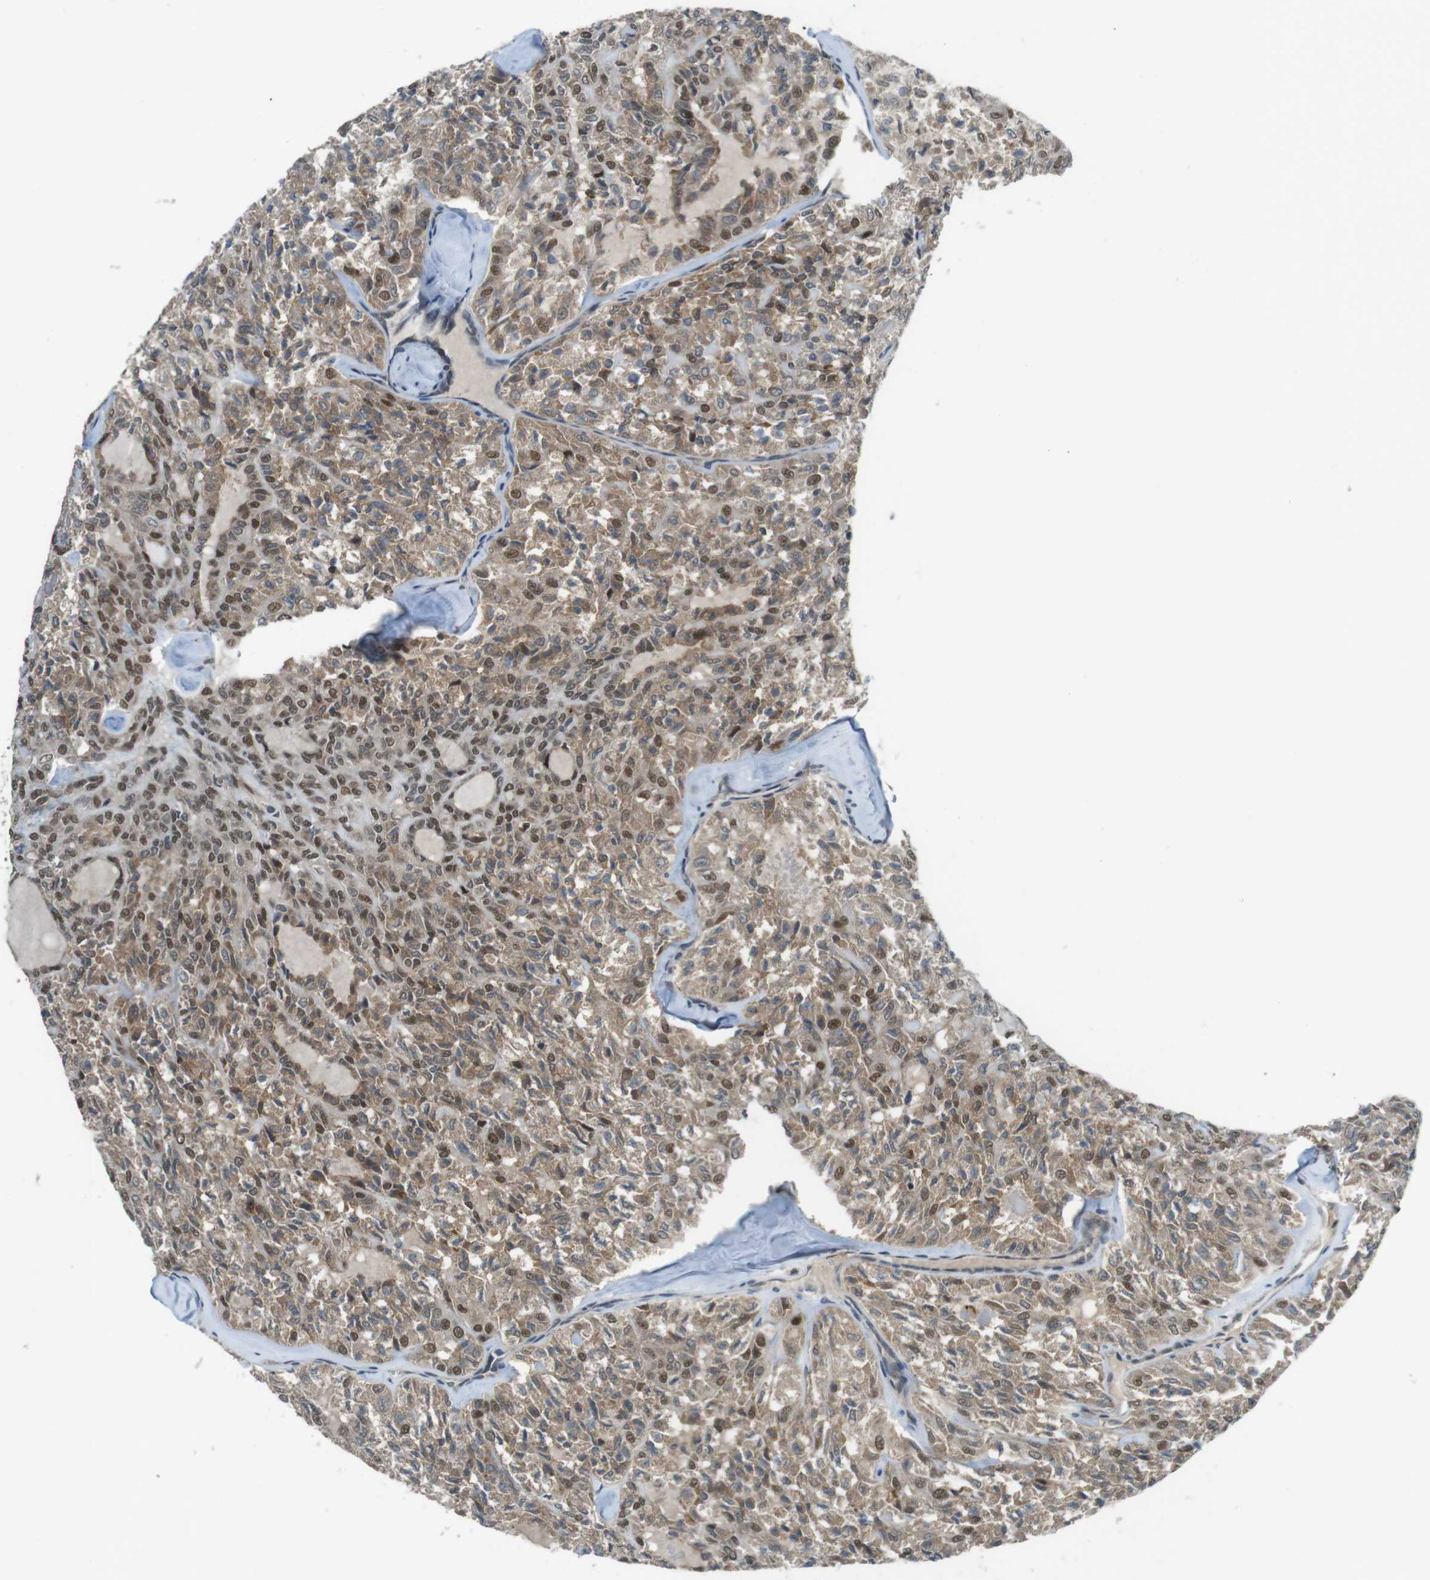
{"staining": {"intensity": "moderate", "quantity": ">75%", "location": "cytoplasmic/membranous,nuclear"}, "tissue": "thyroid cancer", "cell_type": "Tumor cells", "image_type": "cancer", "snomed": [{"axis": "morphology", "description": "Follicular adenoma carcinoma, NOS"}, {"axis": "topography", "description": "Thyroid gland"}], "caption": "A high-resolution histopathology image shows immunohistochemistry staining of follicular adenoma carcinoma (thyroid), which demonstrates moderate cytoplasmic/membranous and nuclear positivity in approximately >75% of tumor cells.", "gene": "MAPKAPK5", "patient": {"sex": "male", "age": 75}}